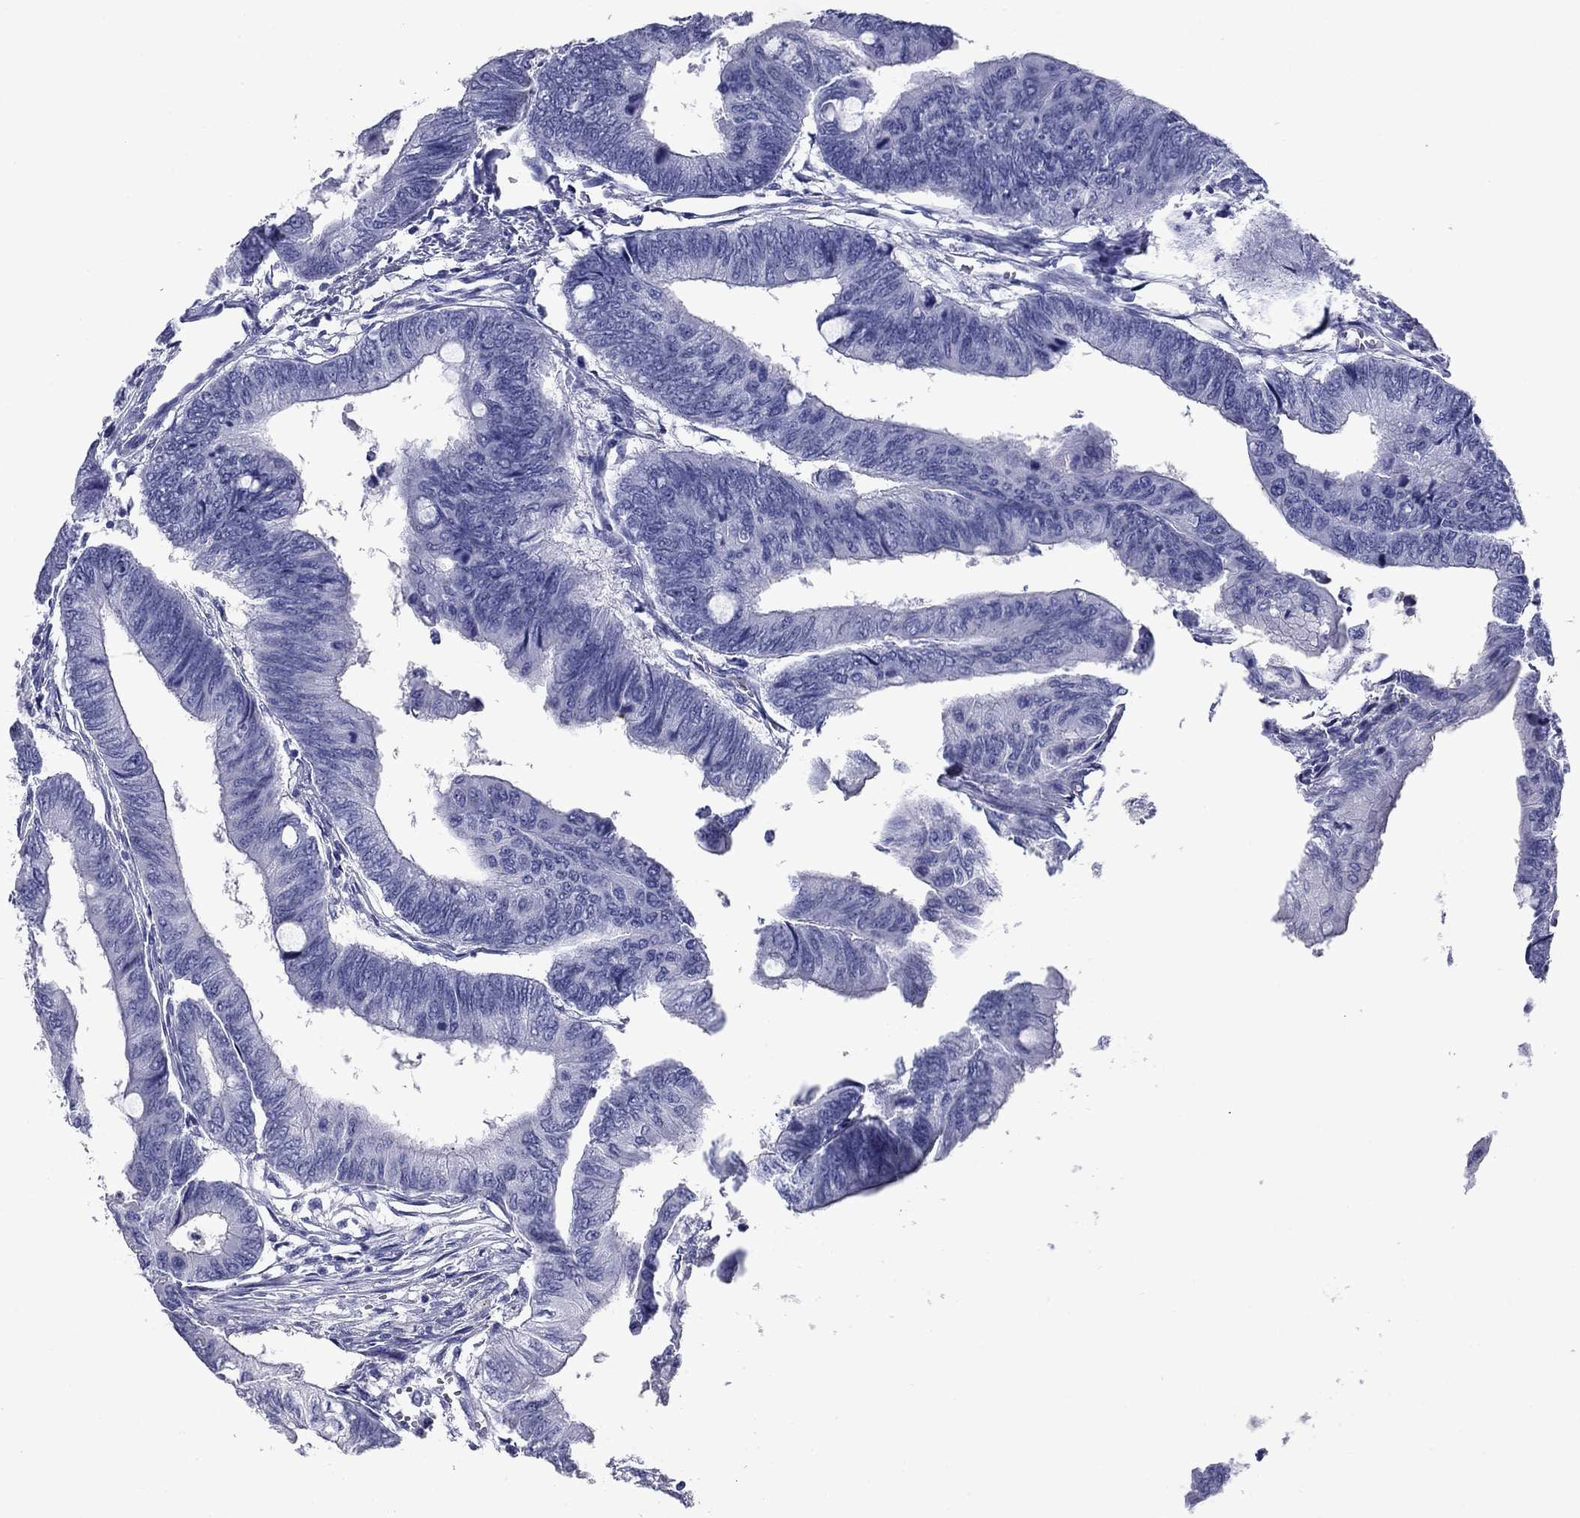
{"staining": {"intensity": "negative", "quantity": "none", "location": "none"}, "tissue": "colorectal cancer", "cell_type": "Tumor cells", "image_type": "cancer", "snomed": [{"axis": "morphology", "description": "Normal tissue, NOS"}, {"axis": "morphology", "description": "Adenocarcinoma, NOS"}, {"axis": "topography", "description": "Rectum"}, {"axis": "topography", "description": "Peripheral nerve tissue"}], "caption": "High magnification brightfield microscopy of colorectal adenocarcinoma stained with DAB (brown) and counterstained with hematoxylin (blue): tumor cells show no significant positivity.", "gene": "NPPA", "patient": {"sex": "male", "age": 92}}